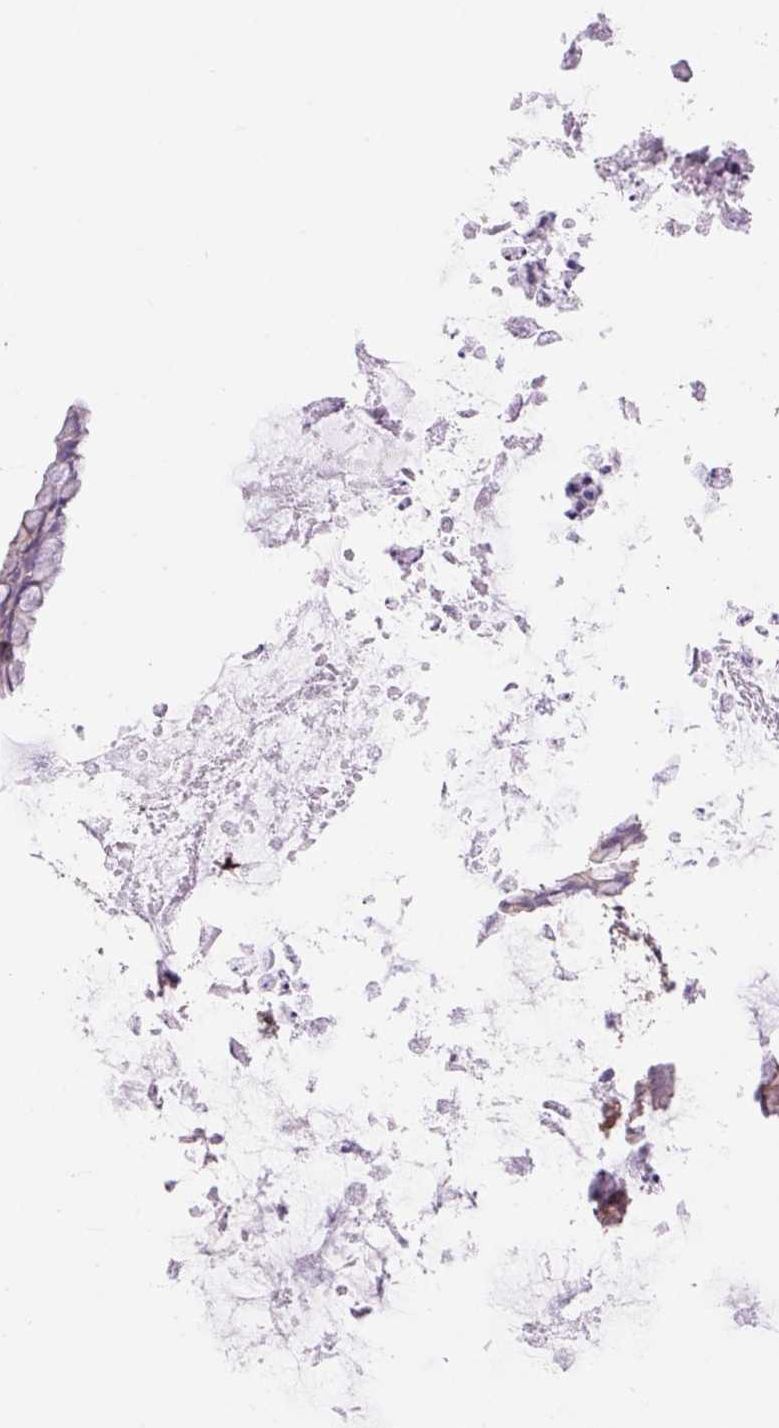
{"staining": {"intensity": "moderate", "quantity": ">75%", "location": "cytoplasmic/membranous"}, "tissue": "ovarian cancer", "cell_type": "Tumor cells", "image_type": "cancer", "snomed": [{"axis": "morphology", "description": "Cystadenocarcinoma, mucinous, NOS"}, {"axis": "topography", "description": "Ovary"}], "caption": "There is medium levels of moderate cytoplasmic/membranous expression in tumor cells of ovarian cancer (mucinous cystadenocarcinoma), as demonstrated by immunohistochemical staining (brown color).", "gene": "COX8A", "patient": {"sex": "female", "age": 35}}